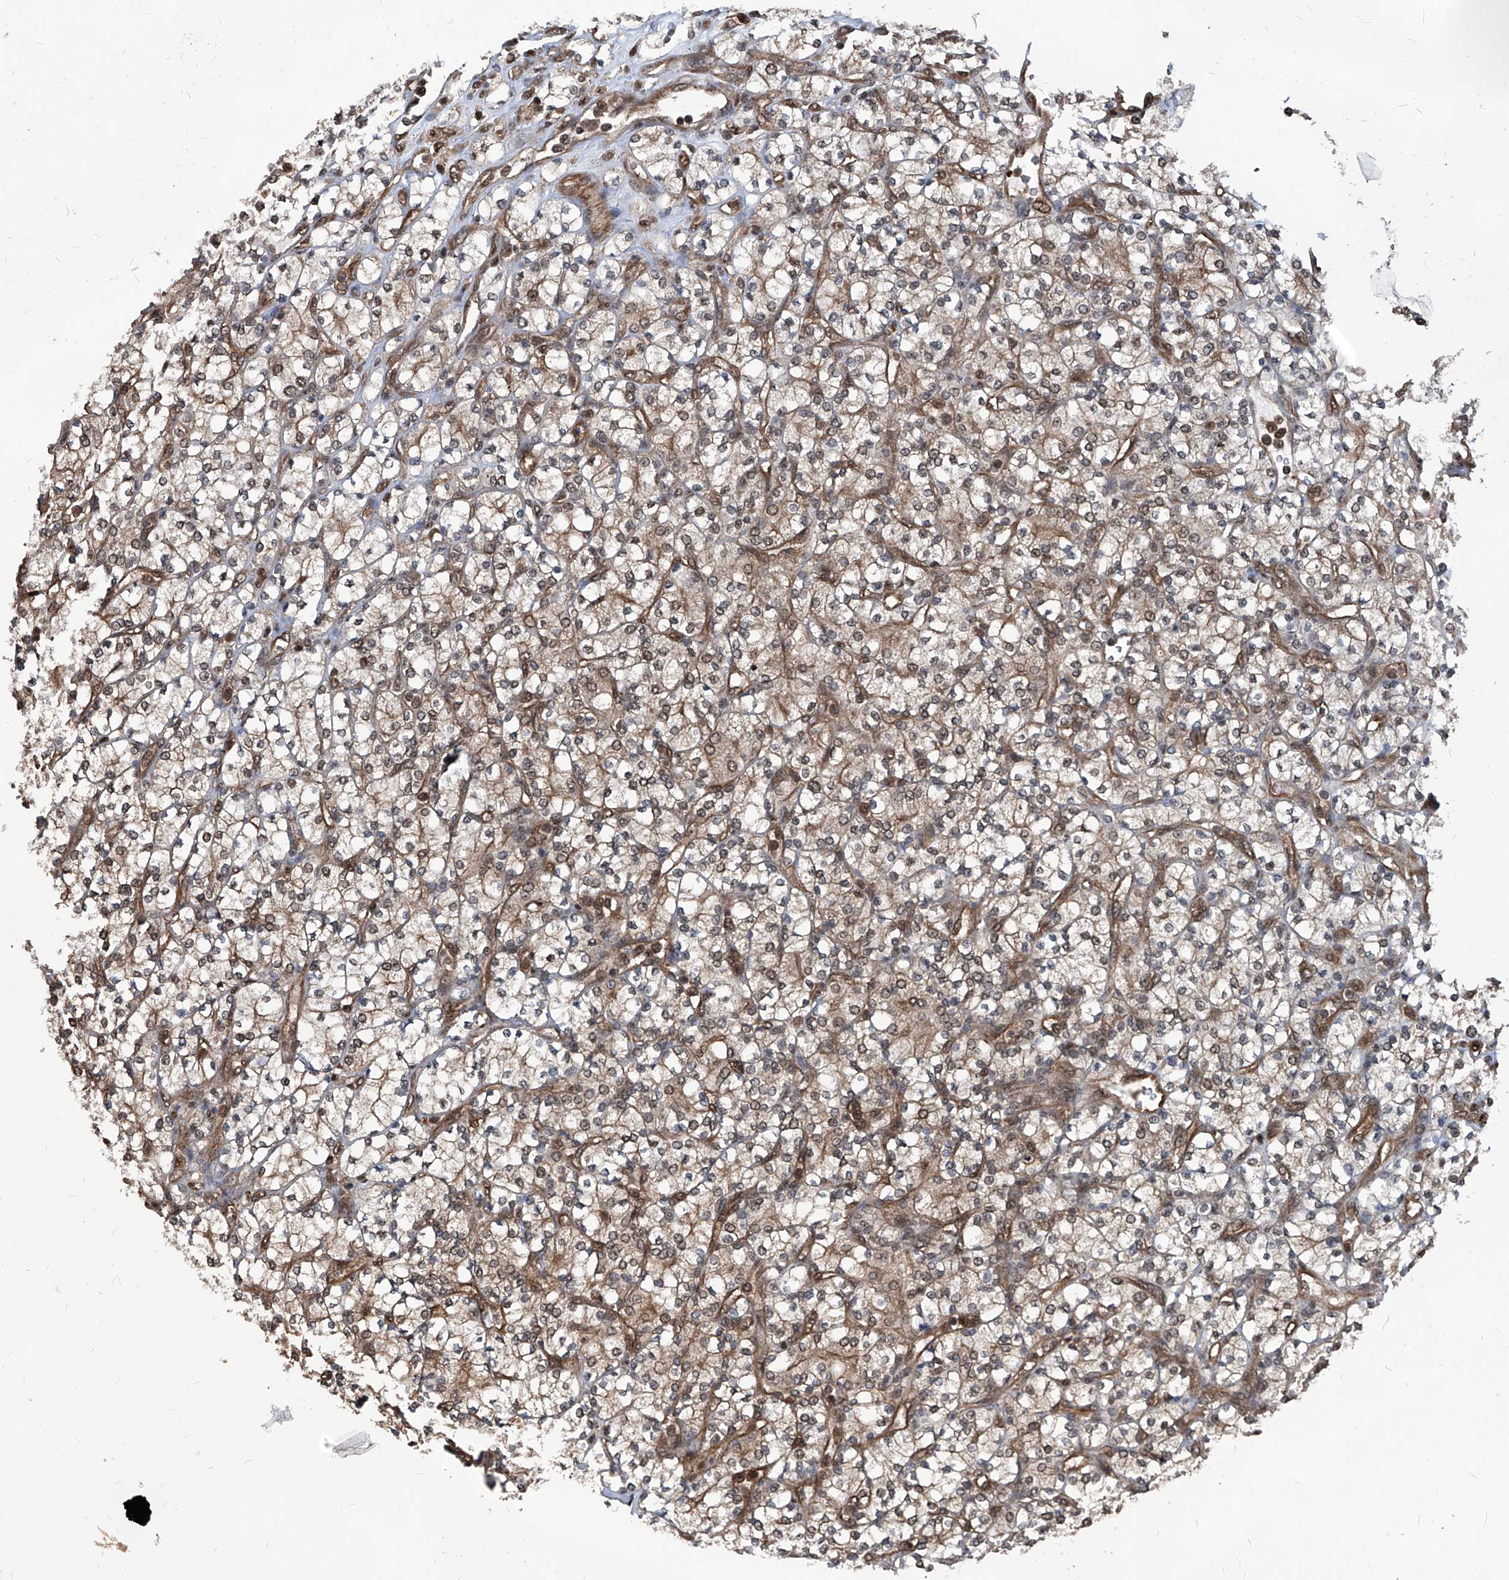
{"staining": {"intensity": "weak", "quantity": "<25%", "location": "cytoplasmic/membranous"}, "tissue": "renal cancer", "cell_type": "Tumor cells", "image_type": "cancer", "snomed": [{"axis": "morphology", "description": "Adenocarcinoma, NOS"}, {"axis": "topography", "description": "Kidney"}], "caption": "Immunohistochemical staining of renal cancer (adenocarcinoma) displays no significant staining in tumor cells.", "gene": "PSMB1", "patient": {"sex": "male", "age": 77}}